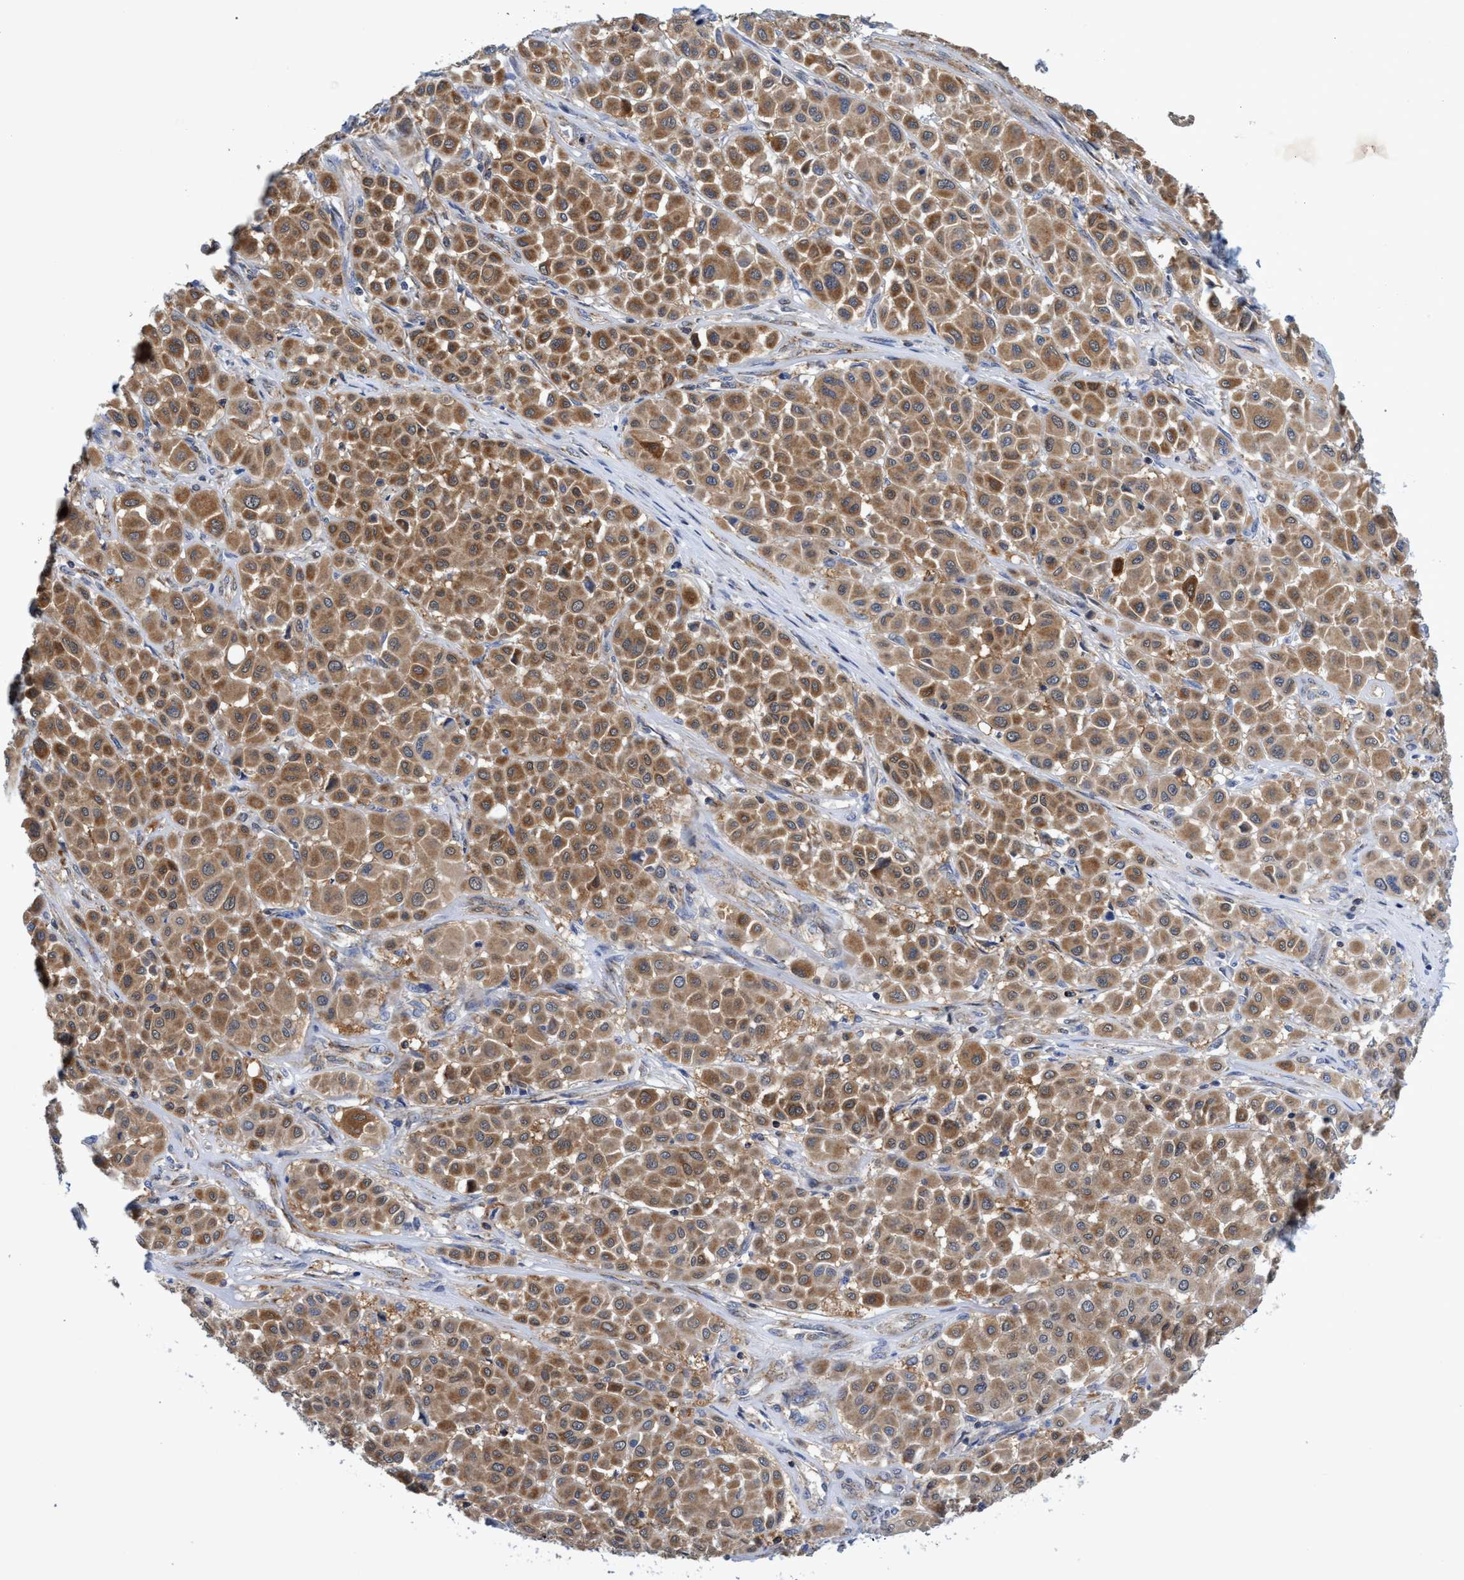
{"staining": {"intensity": "moderate", "quantity": ">75%", "location": "cytoplasmic/membranous"}, "tissue": "melanoma", "cell_type": "Tumor cells", "image_type": "cancer", "snomed": [{"axis": "morphology", "description": "Malignant melanoma, Metastatic site"}, {"axis": "topography", "description": "Soft tissue"}], "caption": "Immunohistochemical staining of melanoma shows moderate cytoplasmic/membranous protein expression in about >75% of tumor cells. The protein of interest is stained brown, and the nuclei are stained in blue (DAB IHC with brightfield microscopy, high magnification).", "gene": "CRYZ", "patient": {"sex": "male", "age": 41}}